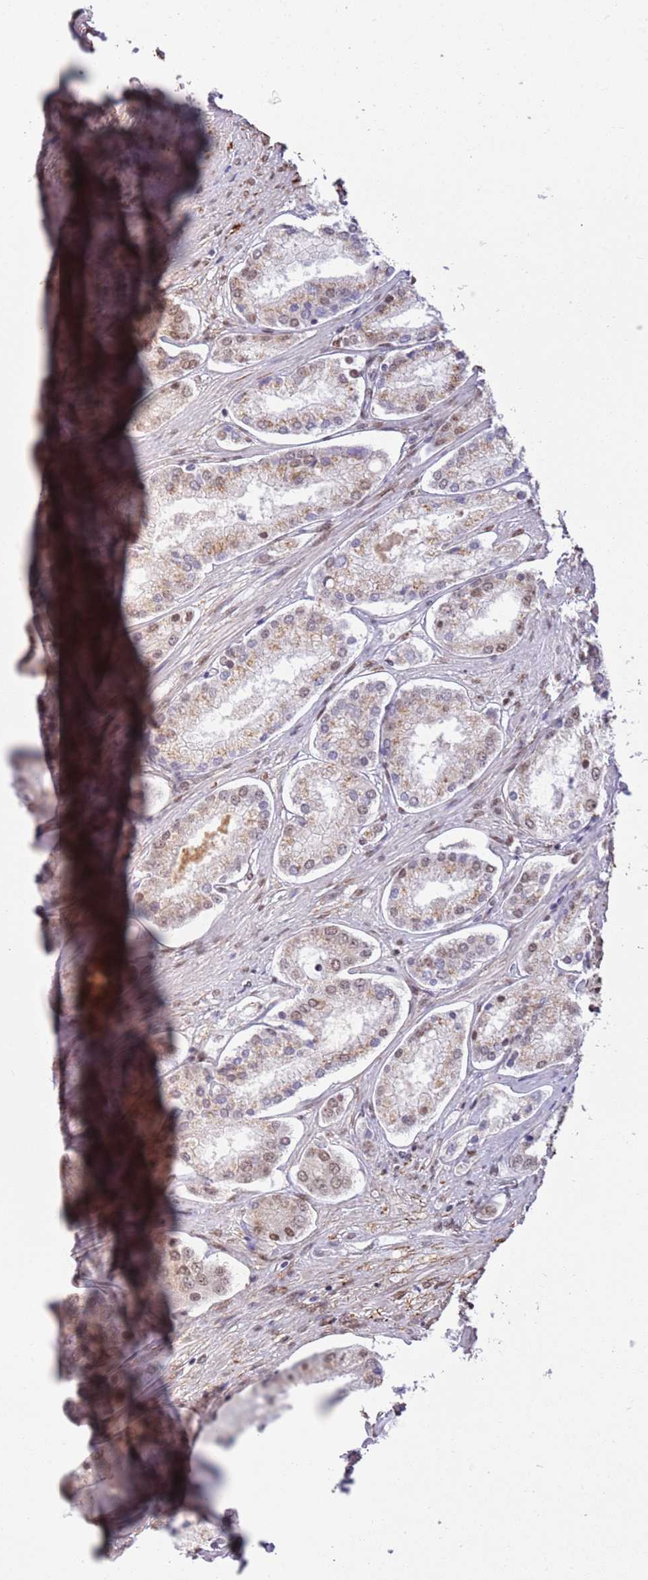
{"staining": {"intensity": "moderate", "quantity": "25%-75%", "location": "nuclear"}, "tissue": "prostate cancer", "cell_type": "Tumor cells", "image_type": "cancer", "snomed": [{"axis": "morphology", "description": "Adenocarcinoma, Low grade"}, {"axis": "topography", "description": "Prostate"}], "caption": "A photomicrograph of human prostate low-grade adenocarcinoma stained for a protein demonstrates moderate nuclear brown staining in tumor cells.", "gene": "TRIM32", "patient": {"sex": "male", "age": 68}}